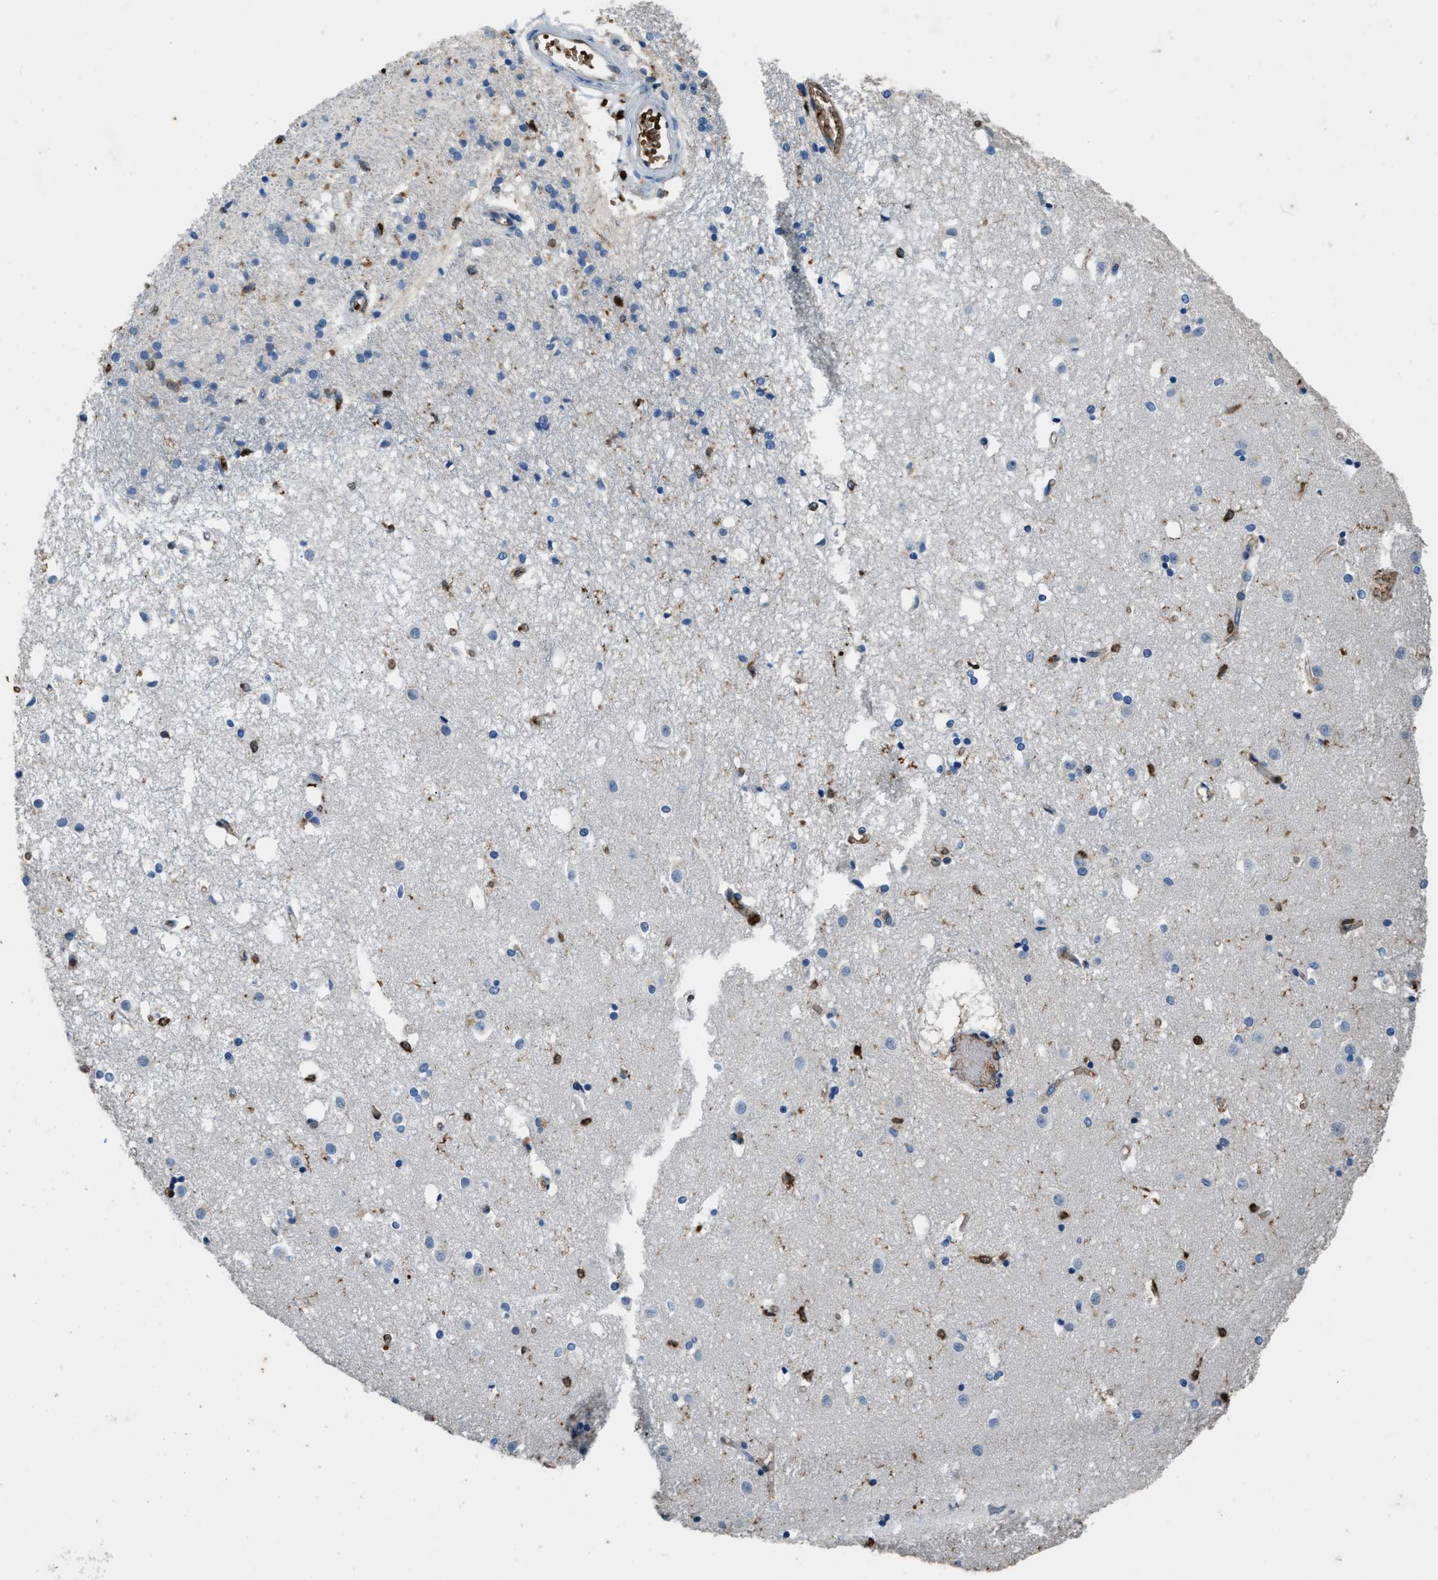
{"staining": {"intensity": "strong", "quantity": "<25%", "location": "nuclear"}, "tissue": "caudate", "cell_type": "Glial cells", "image_type": "normal", "snomed": [{"axis": "morphology", "description": "Normal tissue, NOS"}, {"axis": "topography", "description": "Lateral ventricle wall"}], "caption": "Protein analysis of normal caudate displays strong nuclear staining in approximately <25% of glial cells. (DAB = brown stain, brightfield microscopy at high magnification).", "gene": "ARHGDIB", "patient": {"sex": "male", "age": 45}}